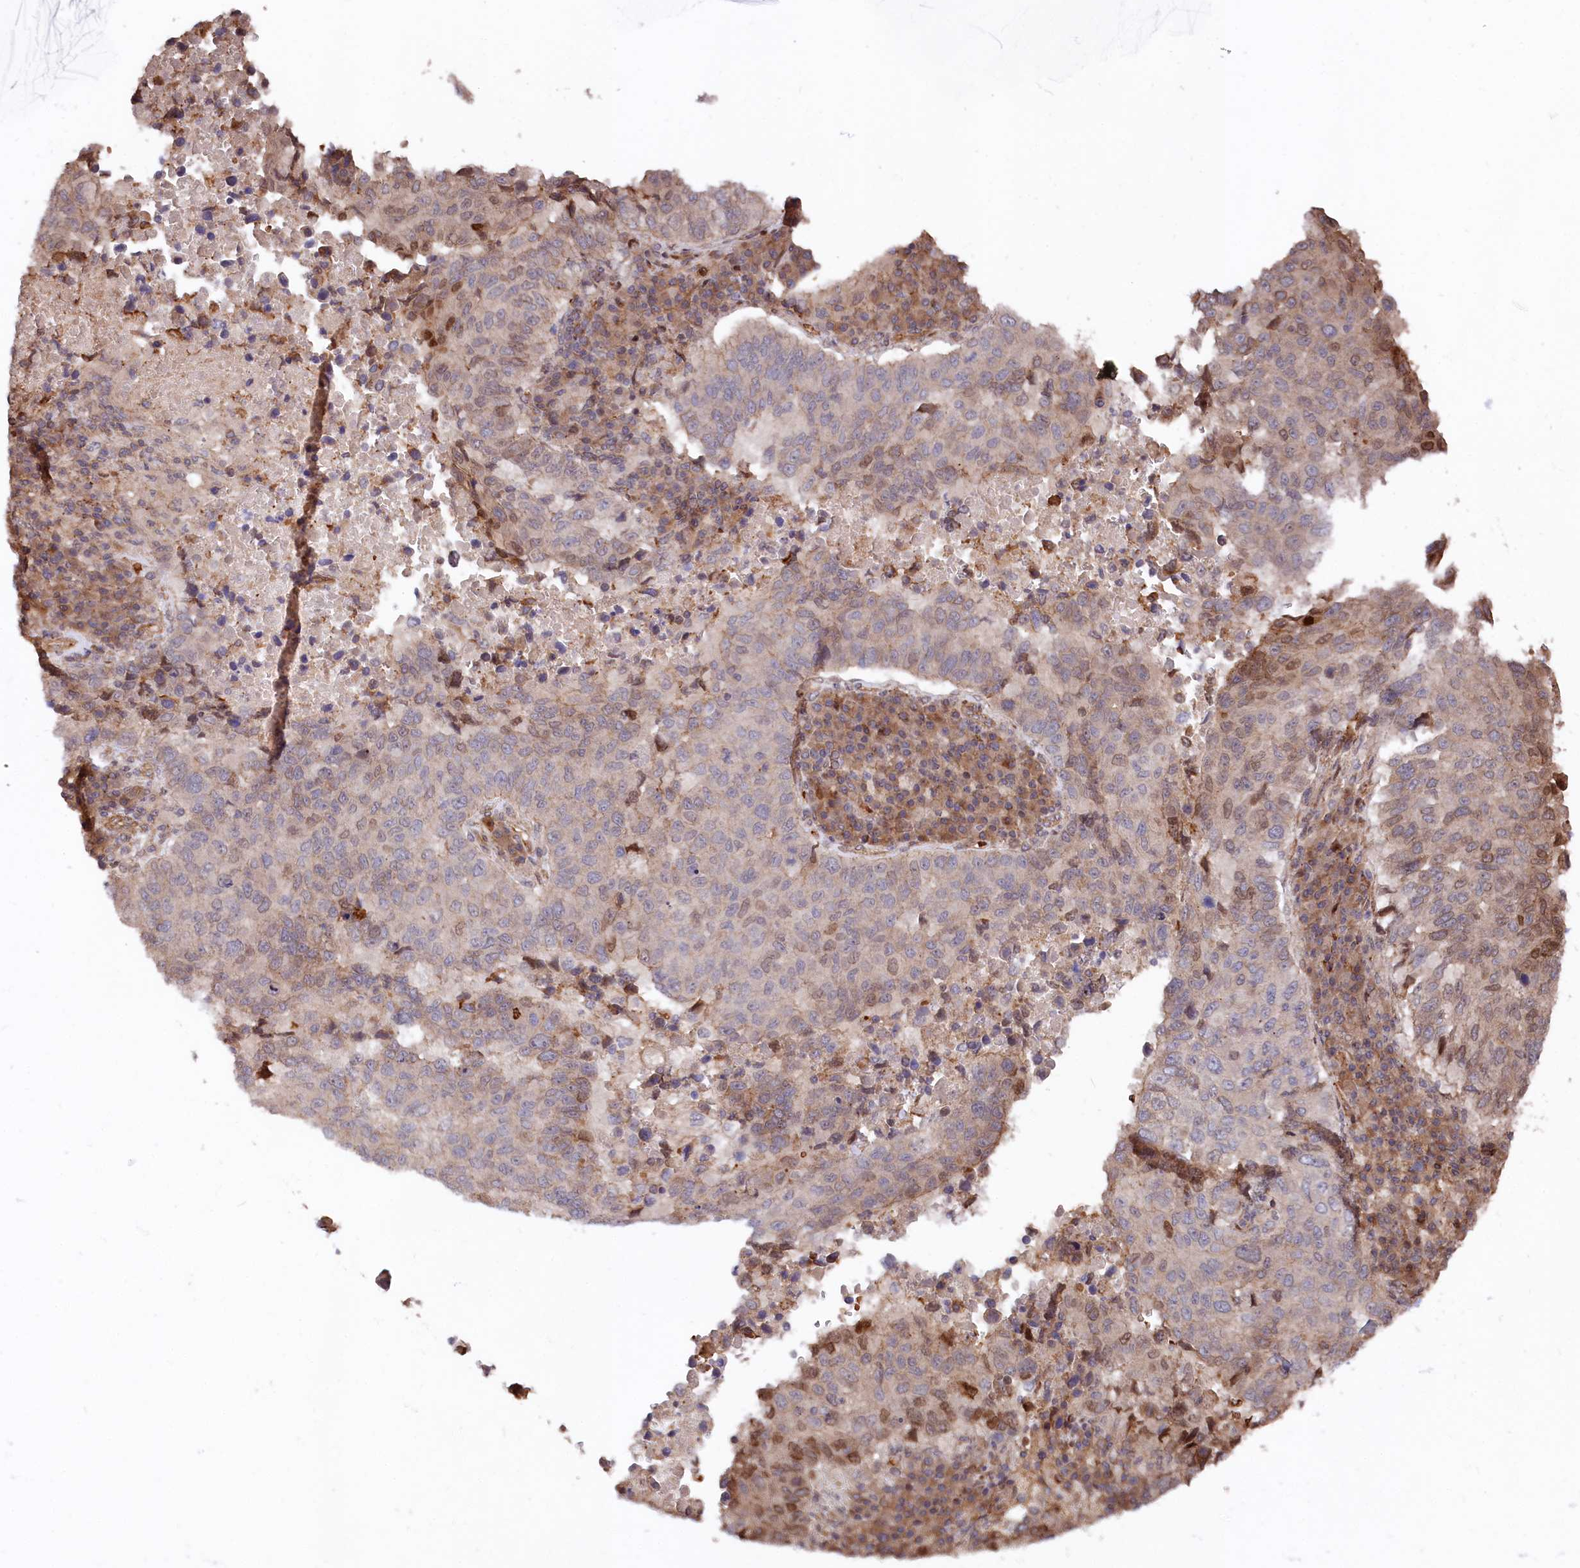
{"staining": {"intensity": "weak", "quantity": "25%-75%", "location": "cytoplasmic/membranous,nuclear"}, "tissue": "lung cancer", "cell_type": "Tumor cells", "image_type": "cancer", "snomed": [{"axis": "morphology", "description": "Squamous cell carcinoma, NOS"}, {"axis": "topography", "description": "Lung"}], "caption": "Weak cytoplasmic/membranous and nuclear expression for a protein is present in approximately 25%-75% of tumor cells of lung squamous cell carcinoma using immunohistochemistry.", "gene": "TNKS1BP1", "patient": {"sex": "male", "age": 73}}